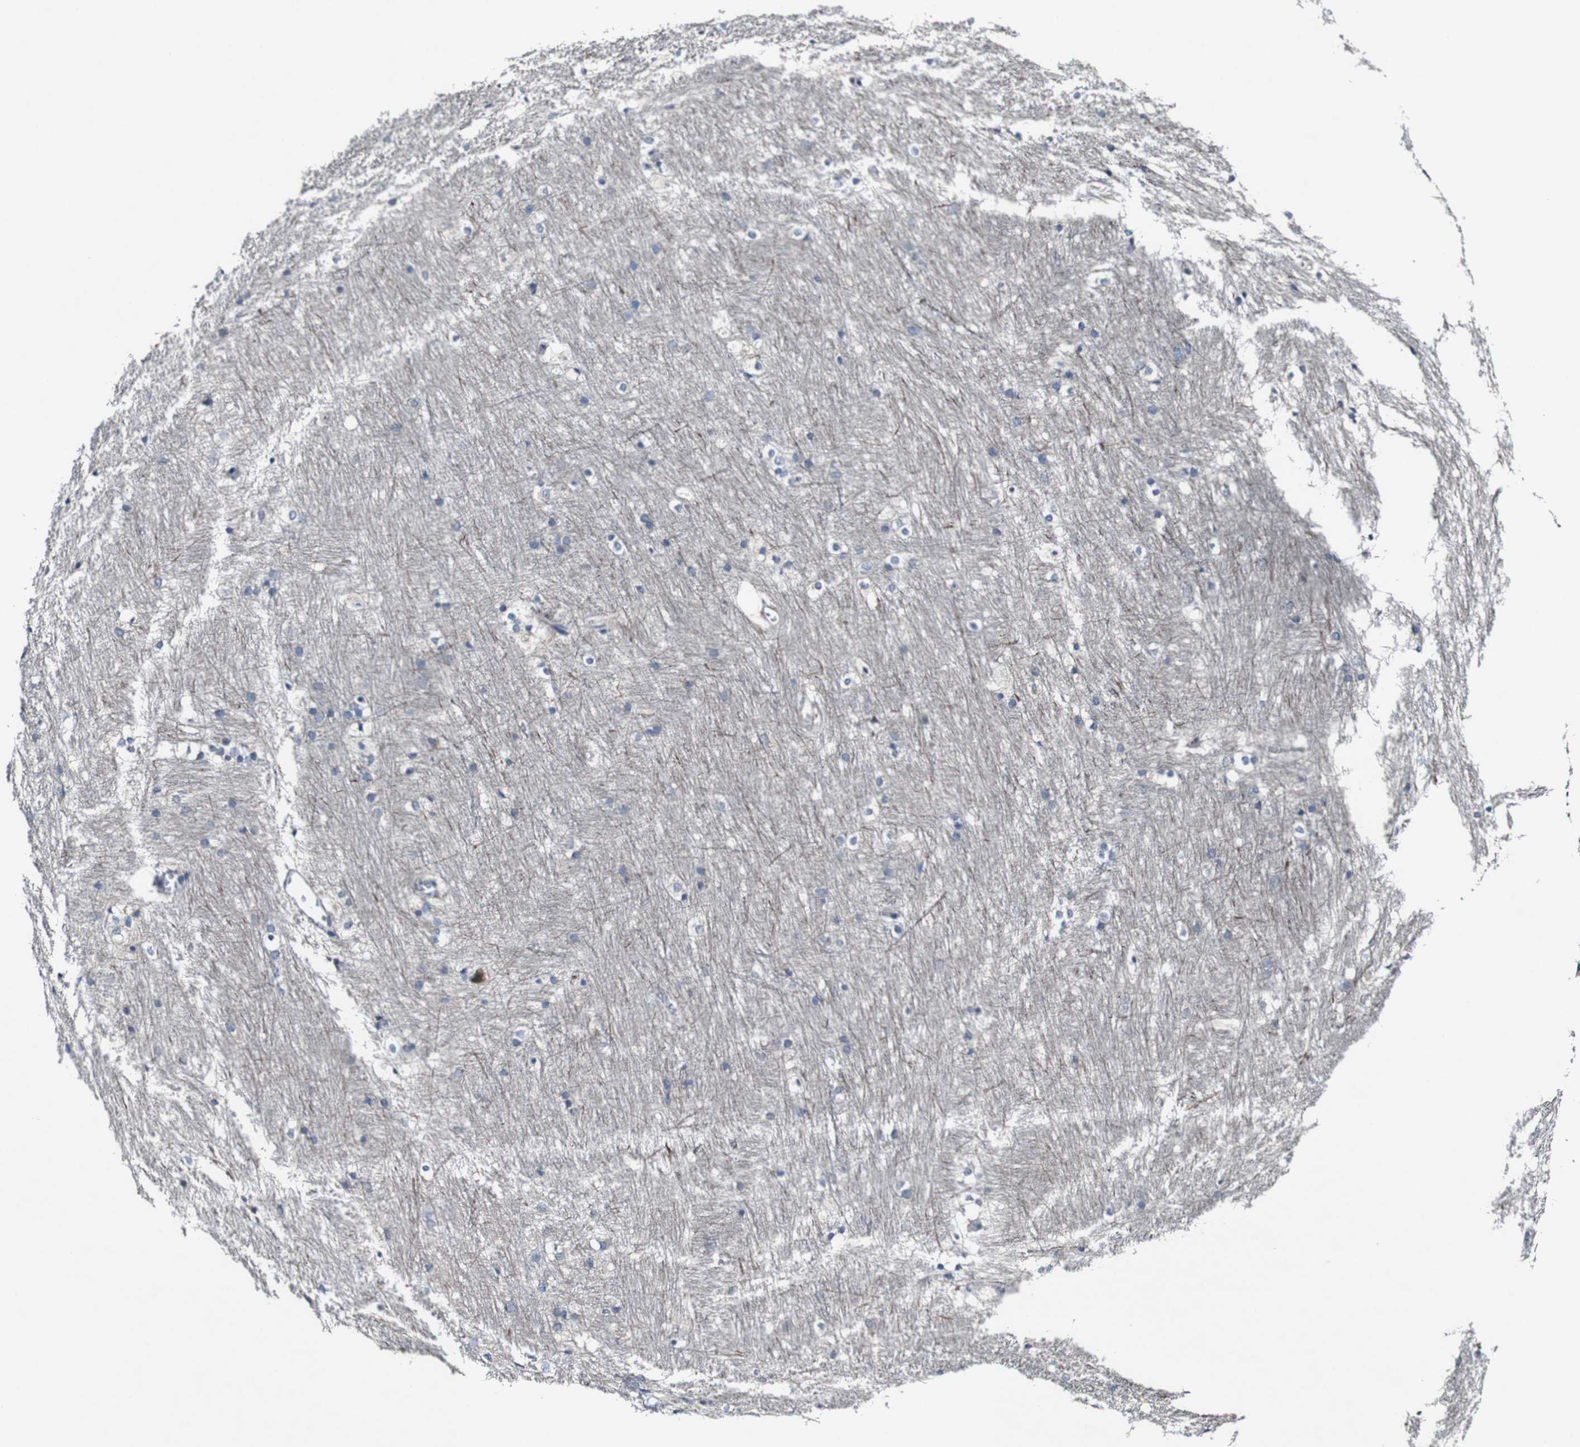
{"staining": {"intensity": "negative", "quantity": "none", "location": "none"}, "tissue": "caudate", "cell_type": "Glial cells", "image_type": "normal", "snomed": [{"axis": "morphology", "description": "Normal tissue, NOS"}, {"axis": "topography", "description": "Lateral ventricle wall"}], "caption": "Immunohistochemical staining of unremarkable caudate demonstrates no significant staining in glial cells. The staining was performed using DAB to visualize the protein expression in brown, while the nuclei were stained in blue with hematoxylin (Magnification: 20x).", "gene": "GRAMD1A", "patient": {"sex": "female", "age": 19}}